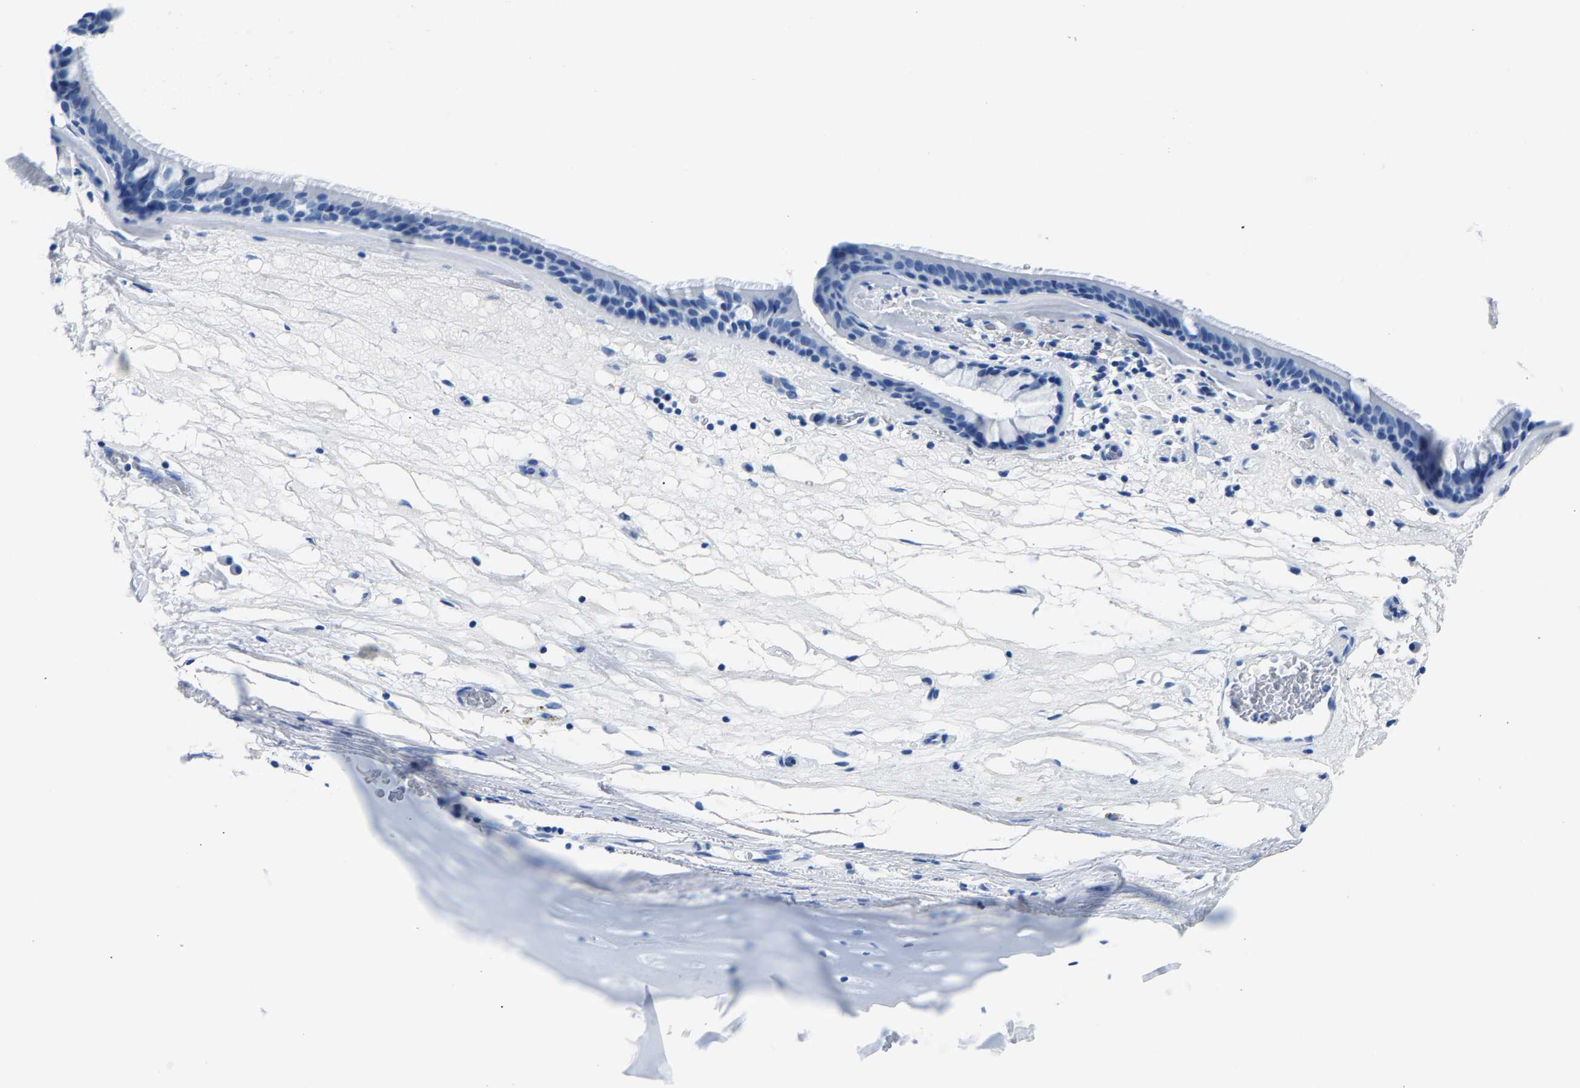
{"staining": {"intensity": "negative", "quantity": "none", "location": "none"}, "tissue": "bronchus", "cell_type": "Respiratory epithelial cells", "image_type": "normal", "snomed": [{"axis": "morphology", "description": "Normal tissue, NOS"}, {"axis": "topography", "description": "Cartilage tissue"}], "caption": "IHC photomicrograph of normal bronchus: human bronchus stained with DAB (3,3'-diaminobenzidine) demonstrates no significant protein staining in respiratory epithelial cells.", "gene": "CPS1", "patient": {"sex": "female", "age": 63}}